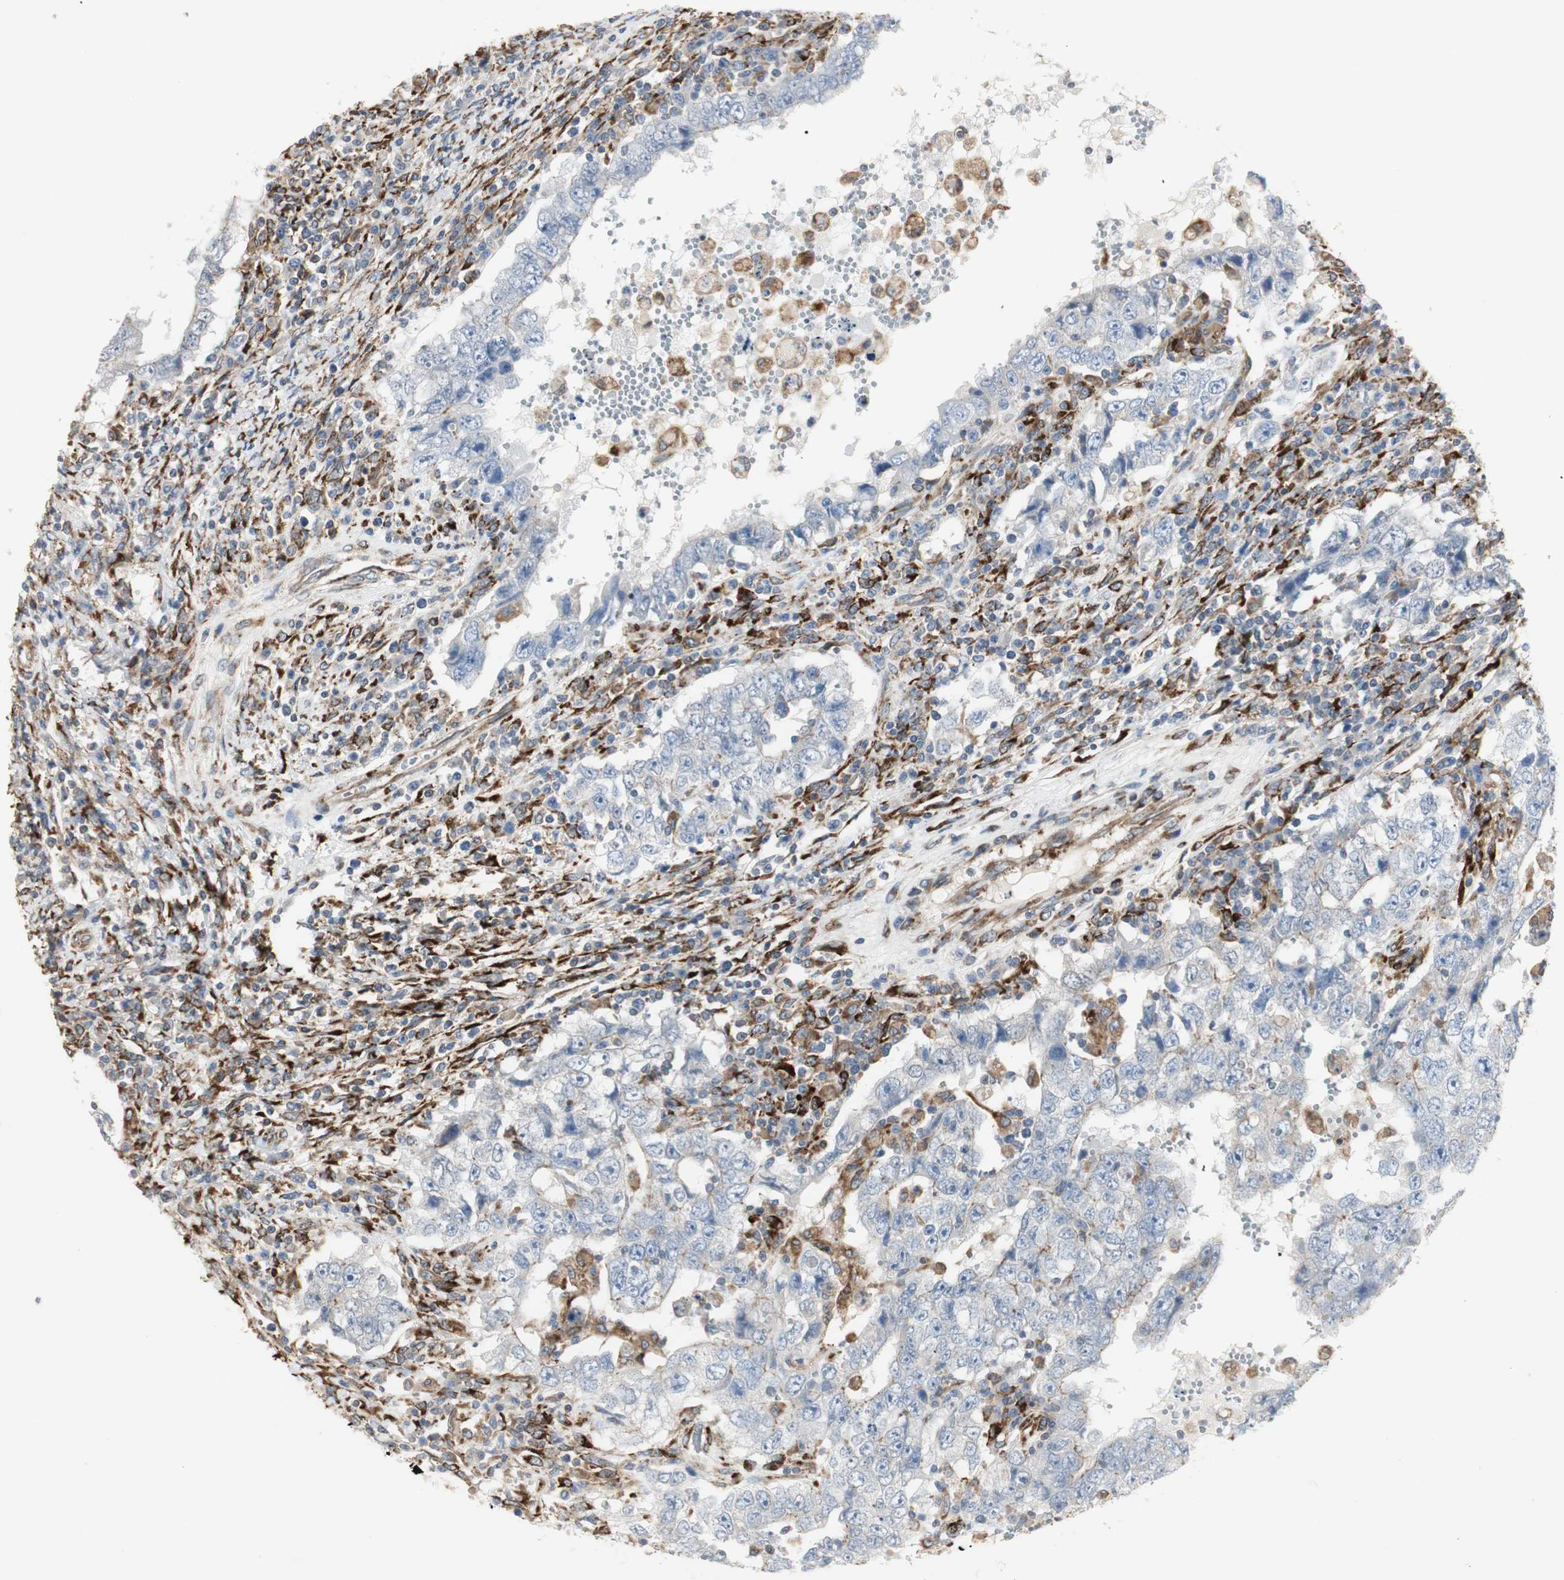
{"staining": {"intensity": "negative", "quantity": "none", "location": "none"}, "tissue": "testis cancer", "cell_type": "Tumor cells", "image_type": "cancer", "snomed": [{"axis": "morphology", "description": "Carcinoma, Embryonal, NOS"}, {"axis": "topography", "description": "Testis"}], "caption": "A high-resolution histopathology image shows immunohistochemistry staining of testis cancer, which exhibits no significant expression in tumor cells.", "gene": "H6PD", "patient": {"sex": "male", "age": 26}}